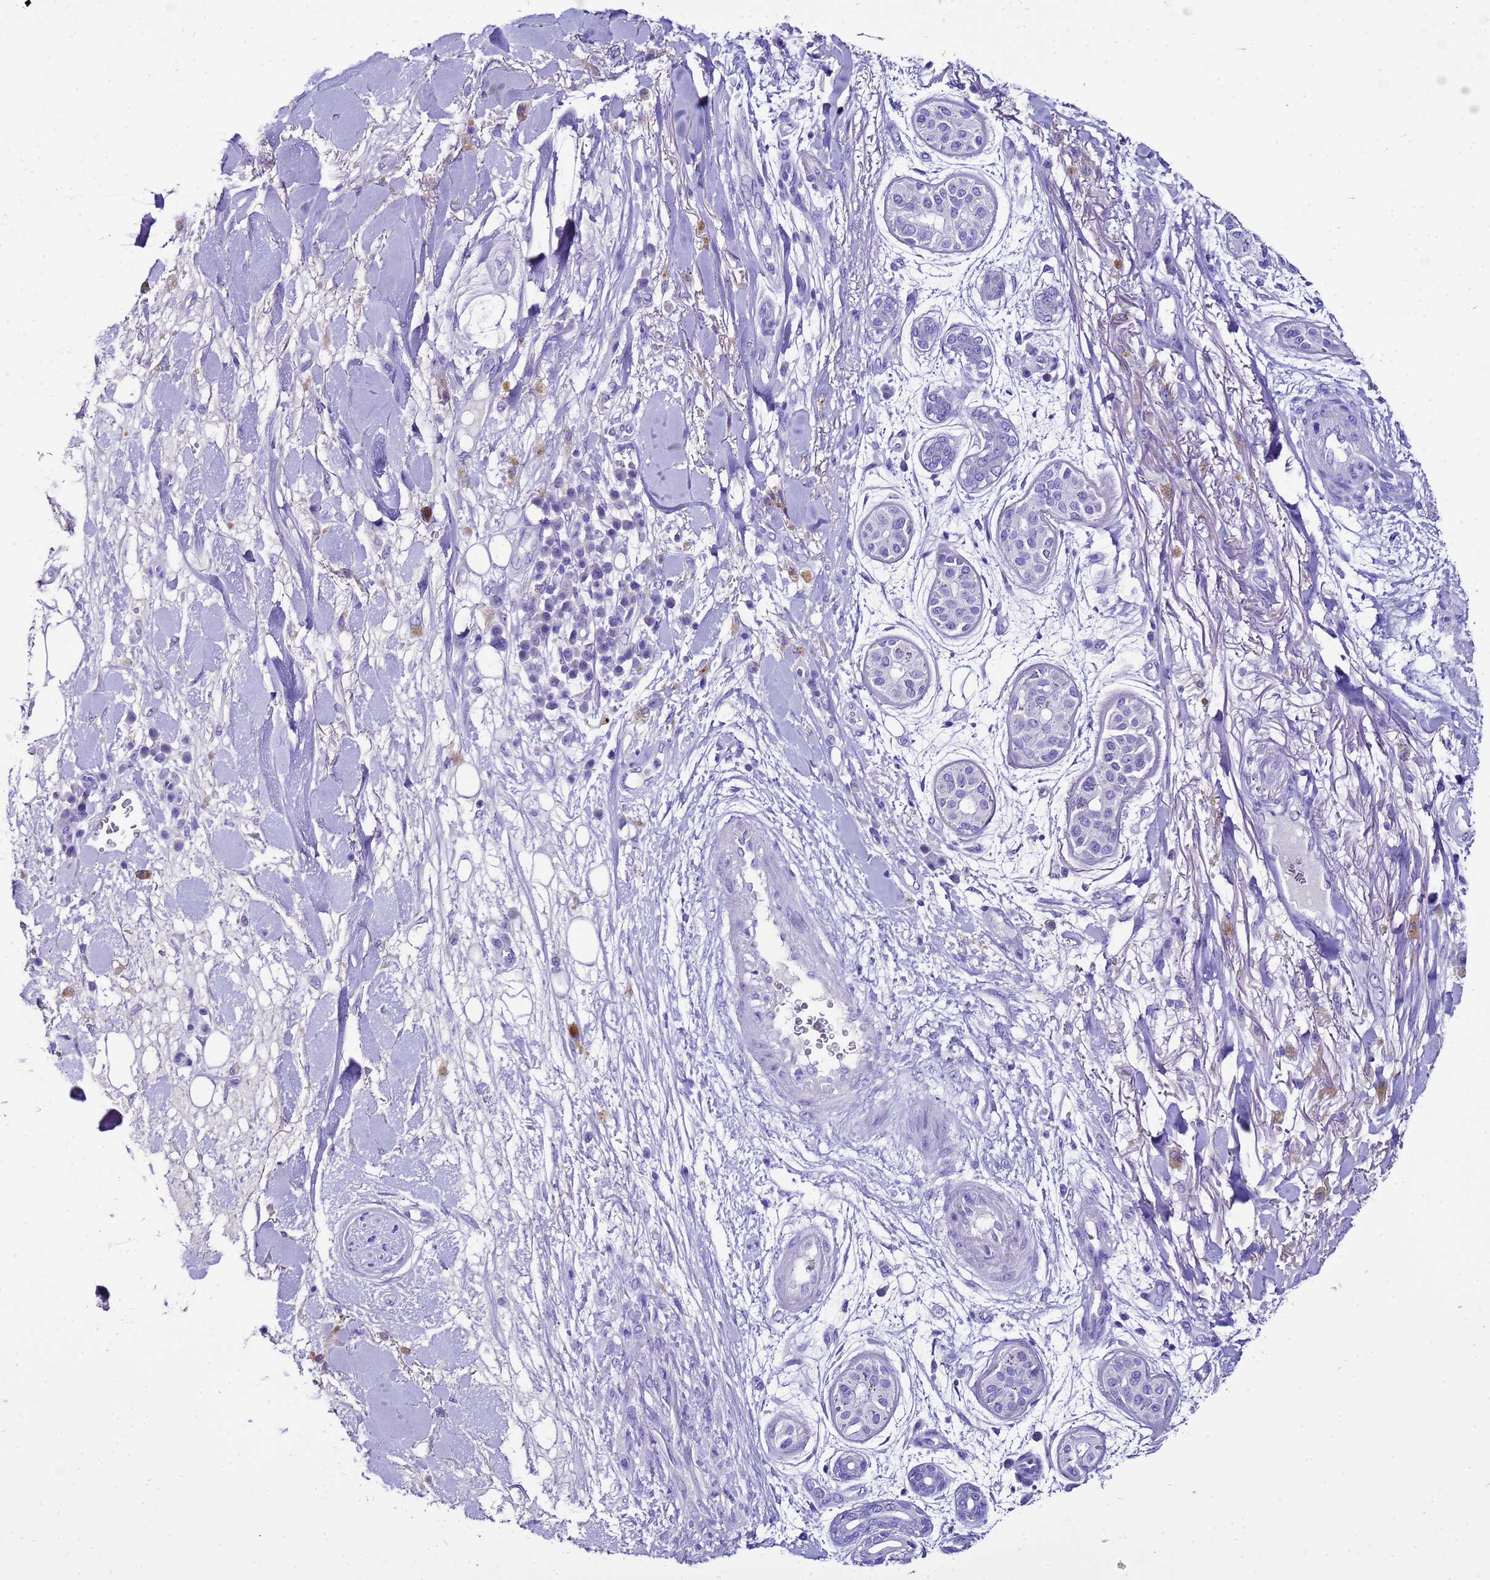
{"staining": {"intensity": "negative", "quantity": "none", "location": "none"}, "tissue": "melanoma", "cell_type": "Tumor cells", "image_type": "cancer", "snomed": [{"axis": "morphology", "description": "Normal tissue, NOS"}, {"axis": "morphology", "description": "Malignant melanoma, NOS"}, {"axis": "topography", "description": "Skin"}], "caption": "IHC photomicrograph of malignant melanoma stained for a protein (brown), which reveals no positivity in tumor cells. (Stains: DAB IHC with hematoxylin counter stain, Microscopy: brightfield microscopy at high magnification).", "gene": "BEST2", "patient": {"sex": "female", "age": 96}}